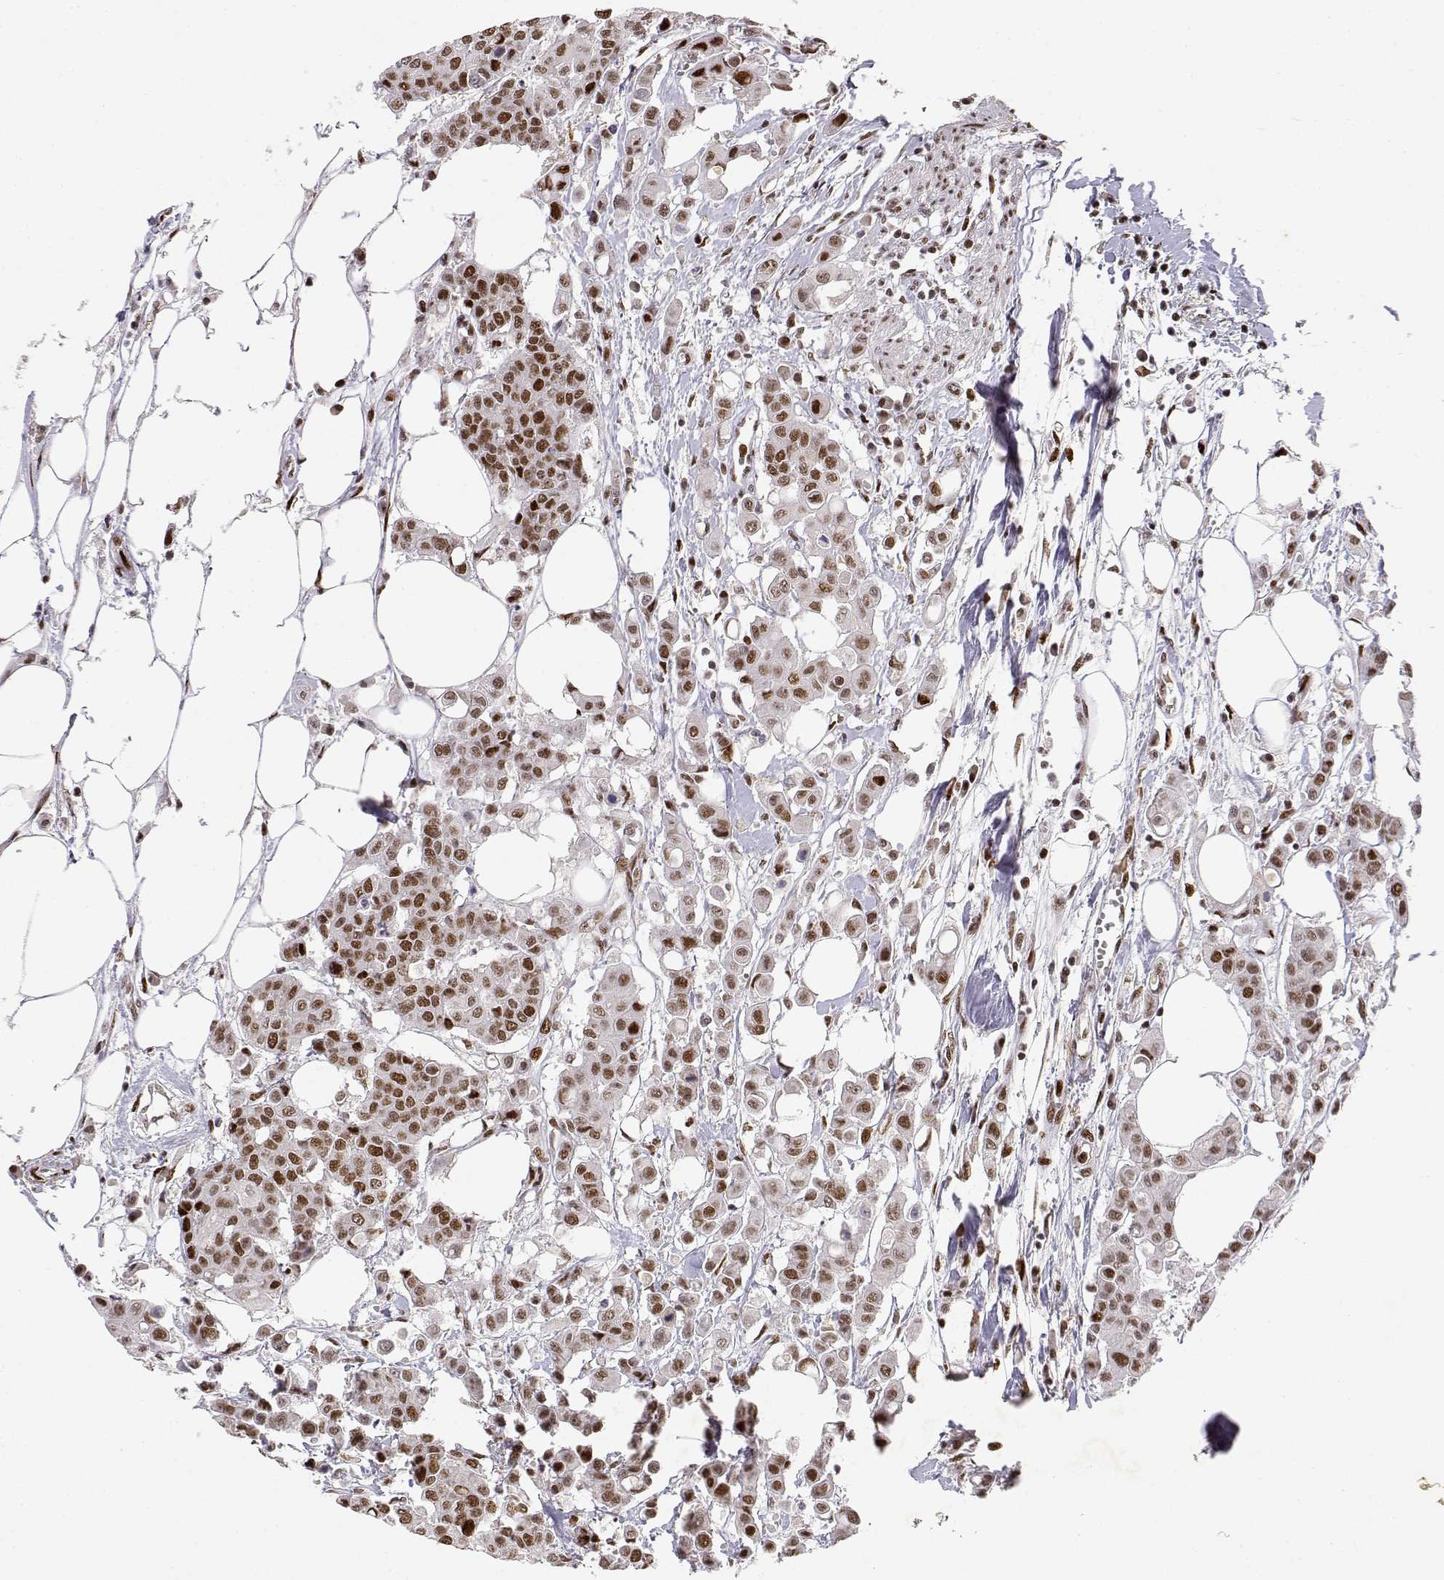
{"staining": {"intensity": "moderate", "quantity": ">75%", "location": "nuclear"}, "tissue": "carcinoid", "cell_type": "Tumor cells", "image_type": "cancer", "snomed": [{"axis": "morphology", "description": "Carcinoid, malignant, NOS"}, {"axis": "topography", "description": "Colon"}], "caption": "A high-resolution photomicrograph shows immunohistochemistry (IHC) staining of carcinoid, which displays moderate nuclear staining in approximately >75% of tumor cells.", "gene": "RSF1", "patient": {"sex": "male", "age": 81}}